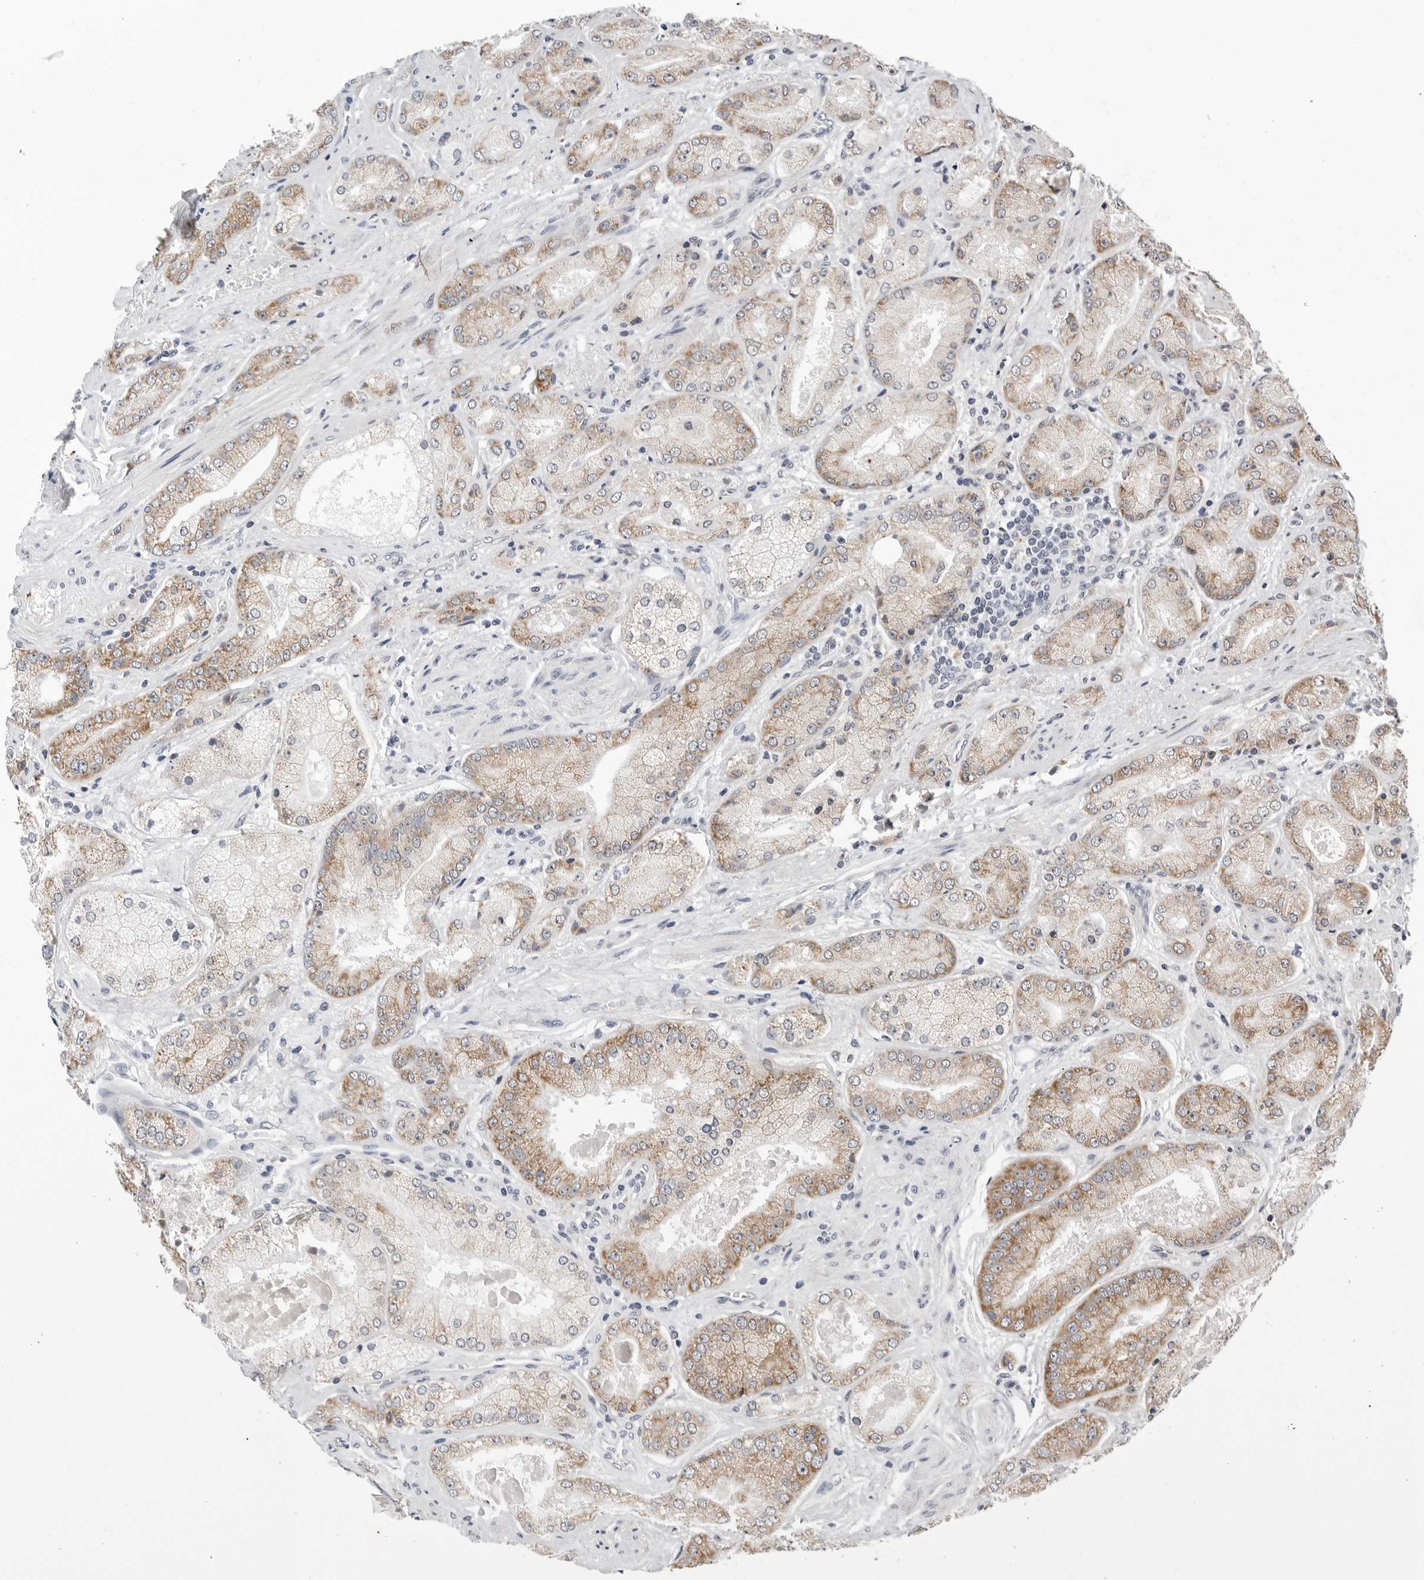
{"staining": {"intensity": "moderate", "quantity": "25%-75%", "location": "cytoplasmic/membranous"}, "tissue": "prostate cancer", "cell_type": "Tumor cells", "image_type": "cancer", "snomed": [{"axis": "morphology", "description": "Adenocarcinoma, High grade"}, {"axis": "topography", "description": "Prostate"}], "caption": "Brown immunohistochemical staining in human prostate cancer exhibits moderate cytoplasmic/membranous staining in approximately 25%-75% of tumor cells. (DAB IHC with brightfield microscopy, high magnification).", "gene": "CPT2", "patient": {"sex": "male", "age": 58}}